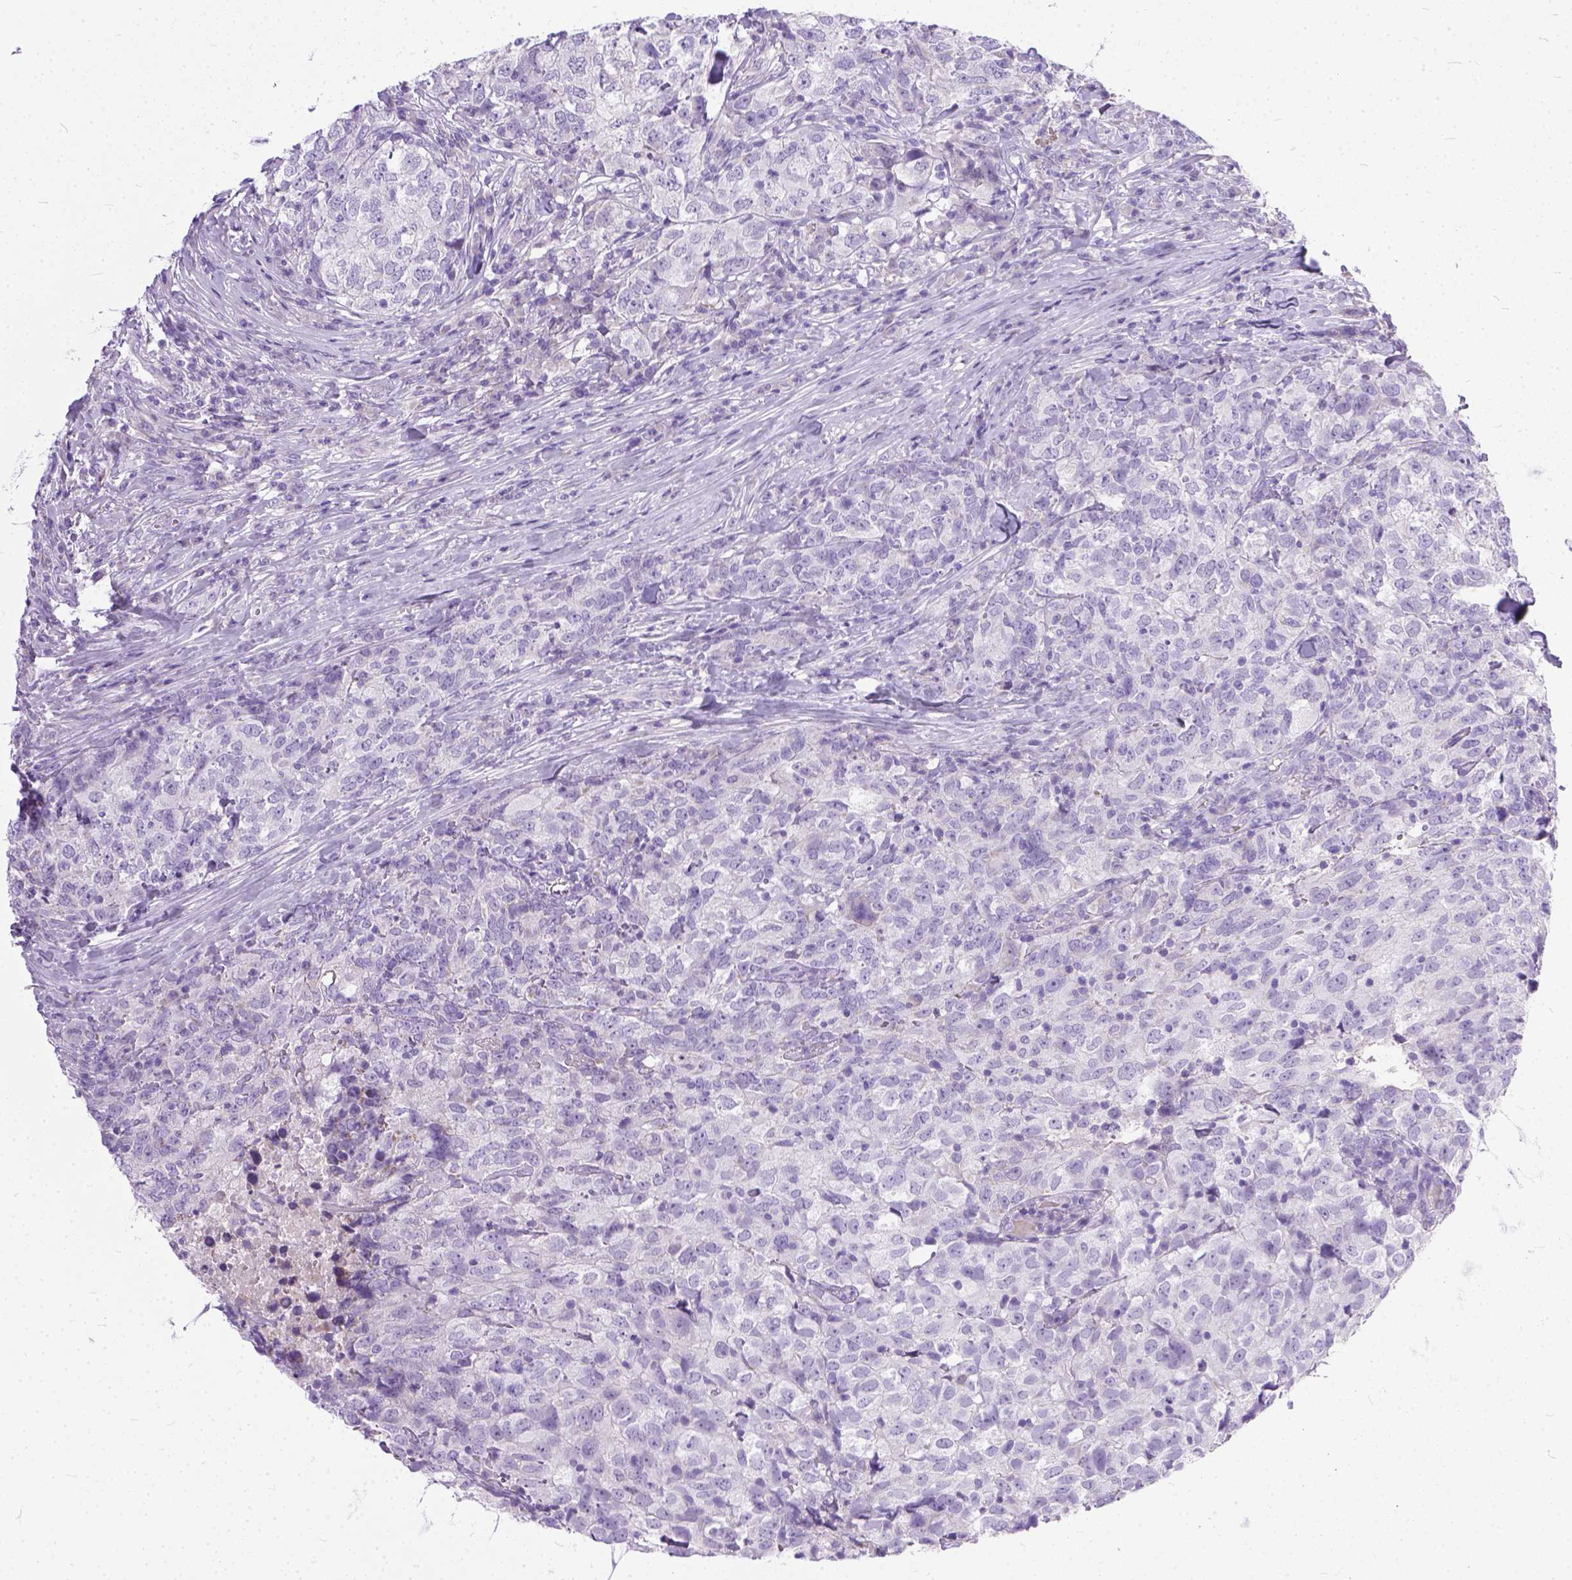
{"staining": {"intensity": "negative", "quantity": "none", "location": "none"}, "tissue": "breast cancer", "cell_type": "Tumor cells", "image_type": "cancer", "snomed": [{"axis": "morphology", "description": "Duct carcinoma"}, {"axis": "topography", "description": "Breast"}], "caption": "IHC of human breast cancer (intraductal carcinoma) demonstrates no expression in tumor cells. The staining is performed using DAB (3,3'-diaminobenzidine) brown chromogen with nuclei counter-stained in using hematoxylin.", "gene": "PLK5", "patient": {"sex": "female", "age": 30}}